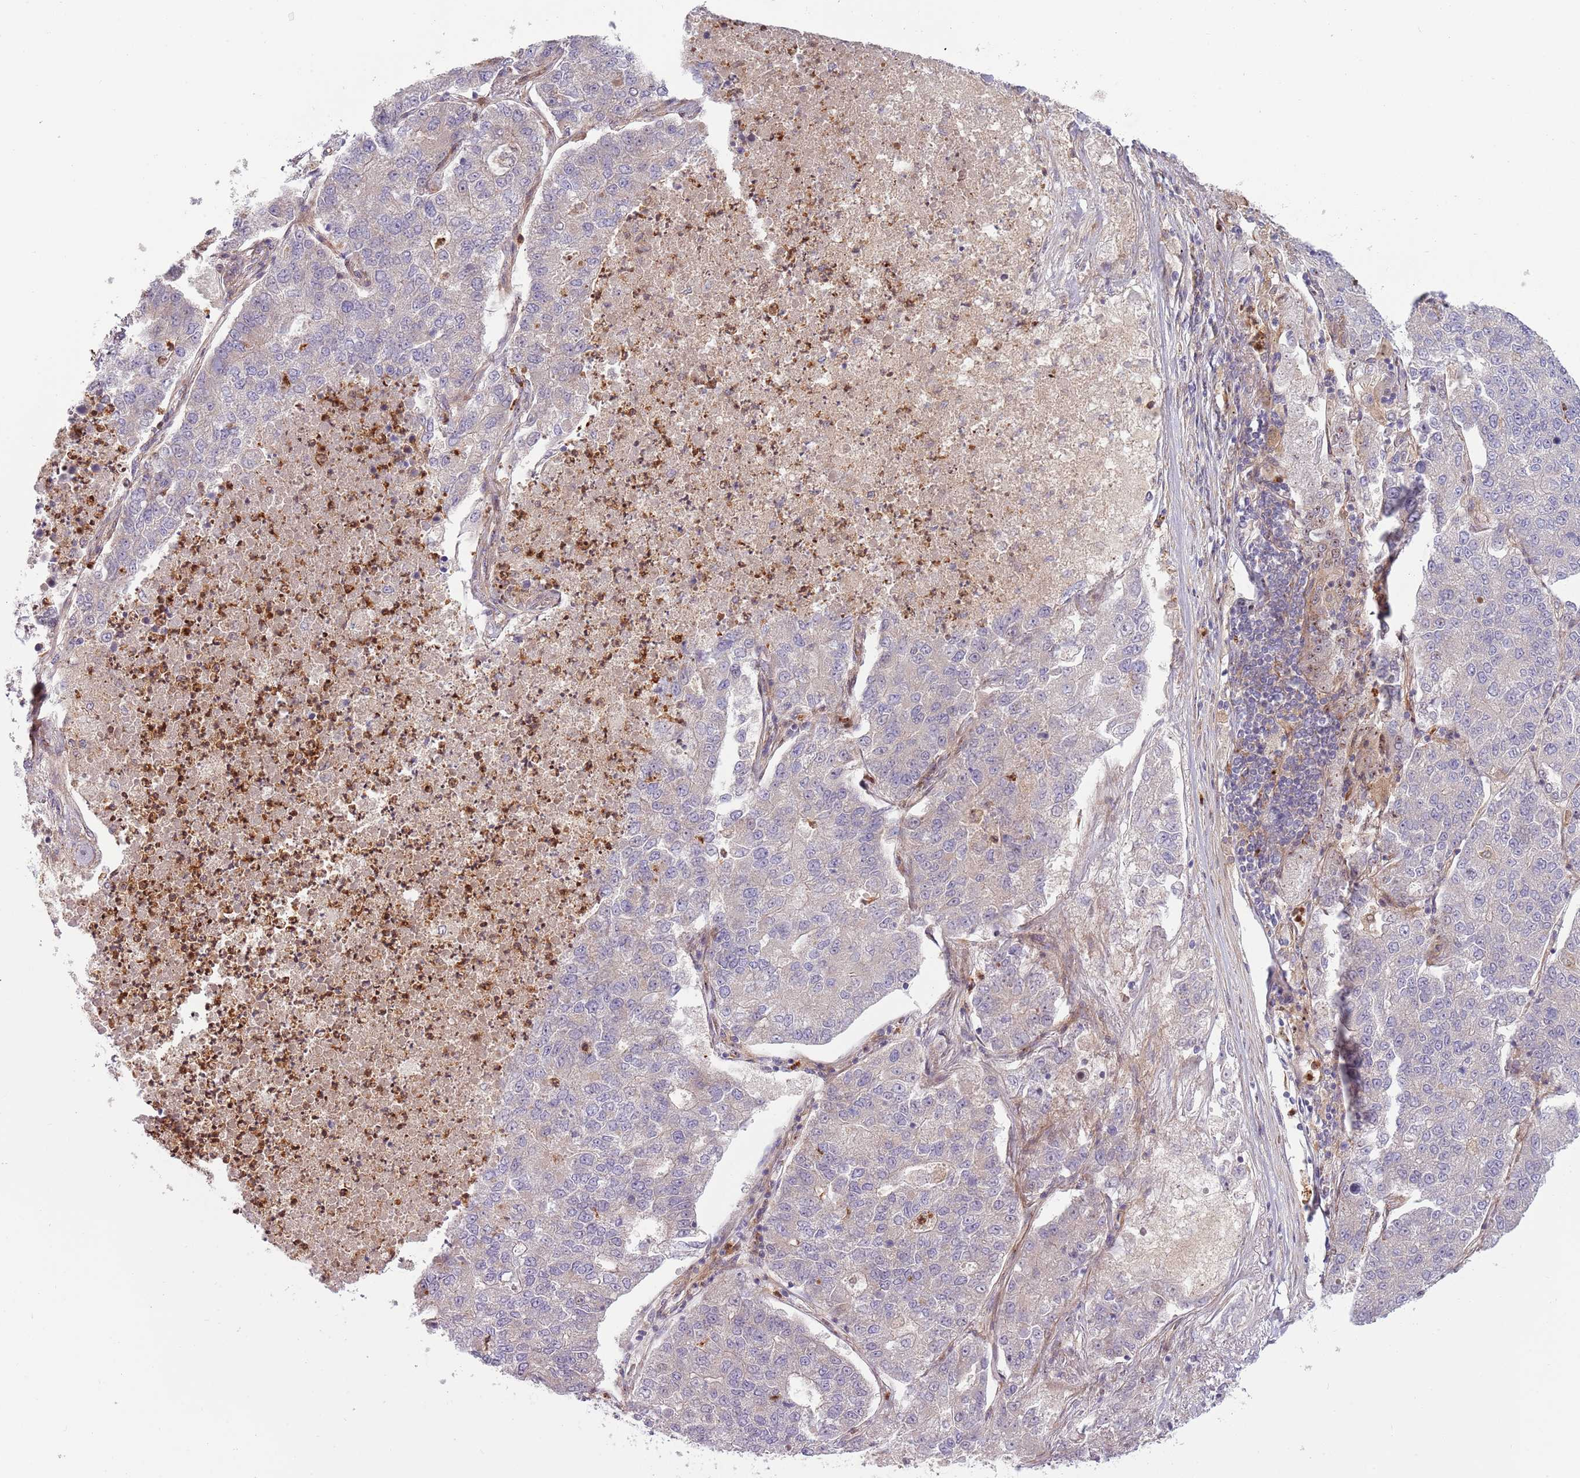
{"staining": {"intensity": "negative", "quantity": "none", "location": "none"}, "tissue": "lung cancer", "cell_type": "Tumor cells", "image_type": "cancer", "snomed": [{"axis": "morphology", "description": "Adenocarcinoma, NOS"}, {"axis": "topography", "description": "Lung"}], "caption": "Human lung adenocarcinoma stained for a protein using IHC exhibits no positivity in tumor cells.", "gene": "NADK", "patient": {"sex": "male", "age": 49}}